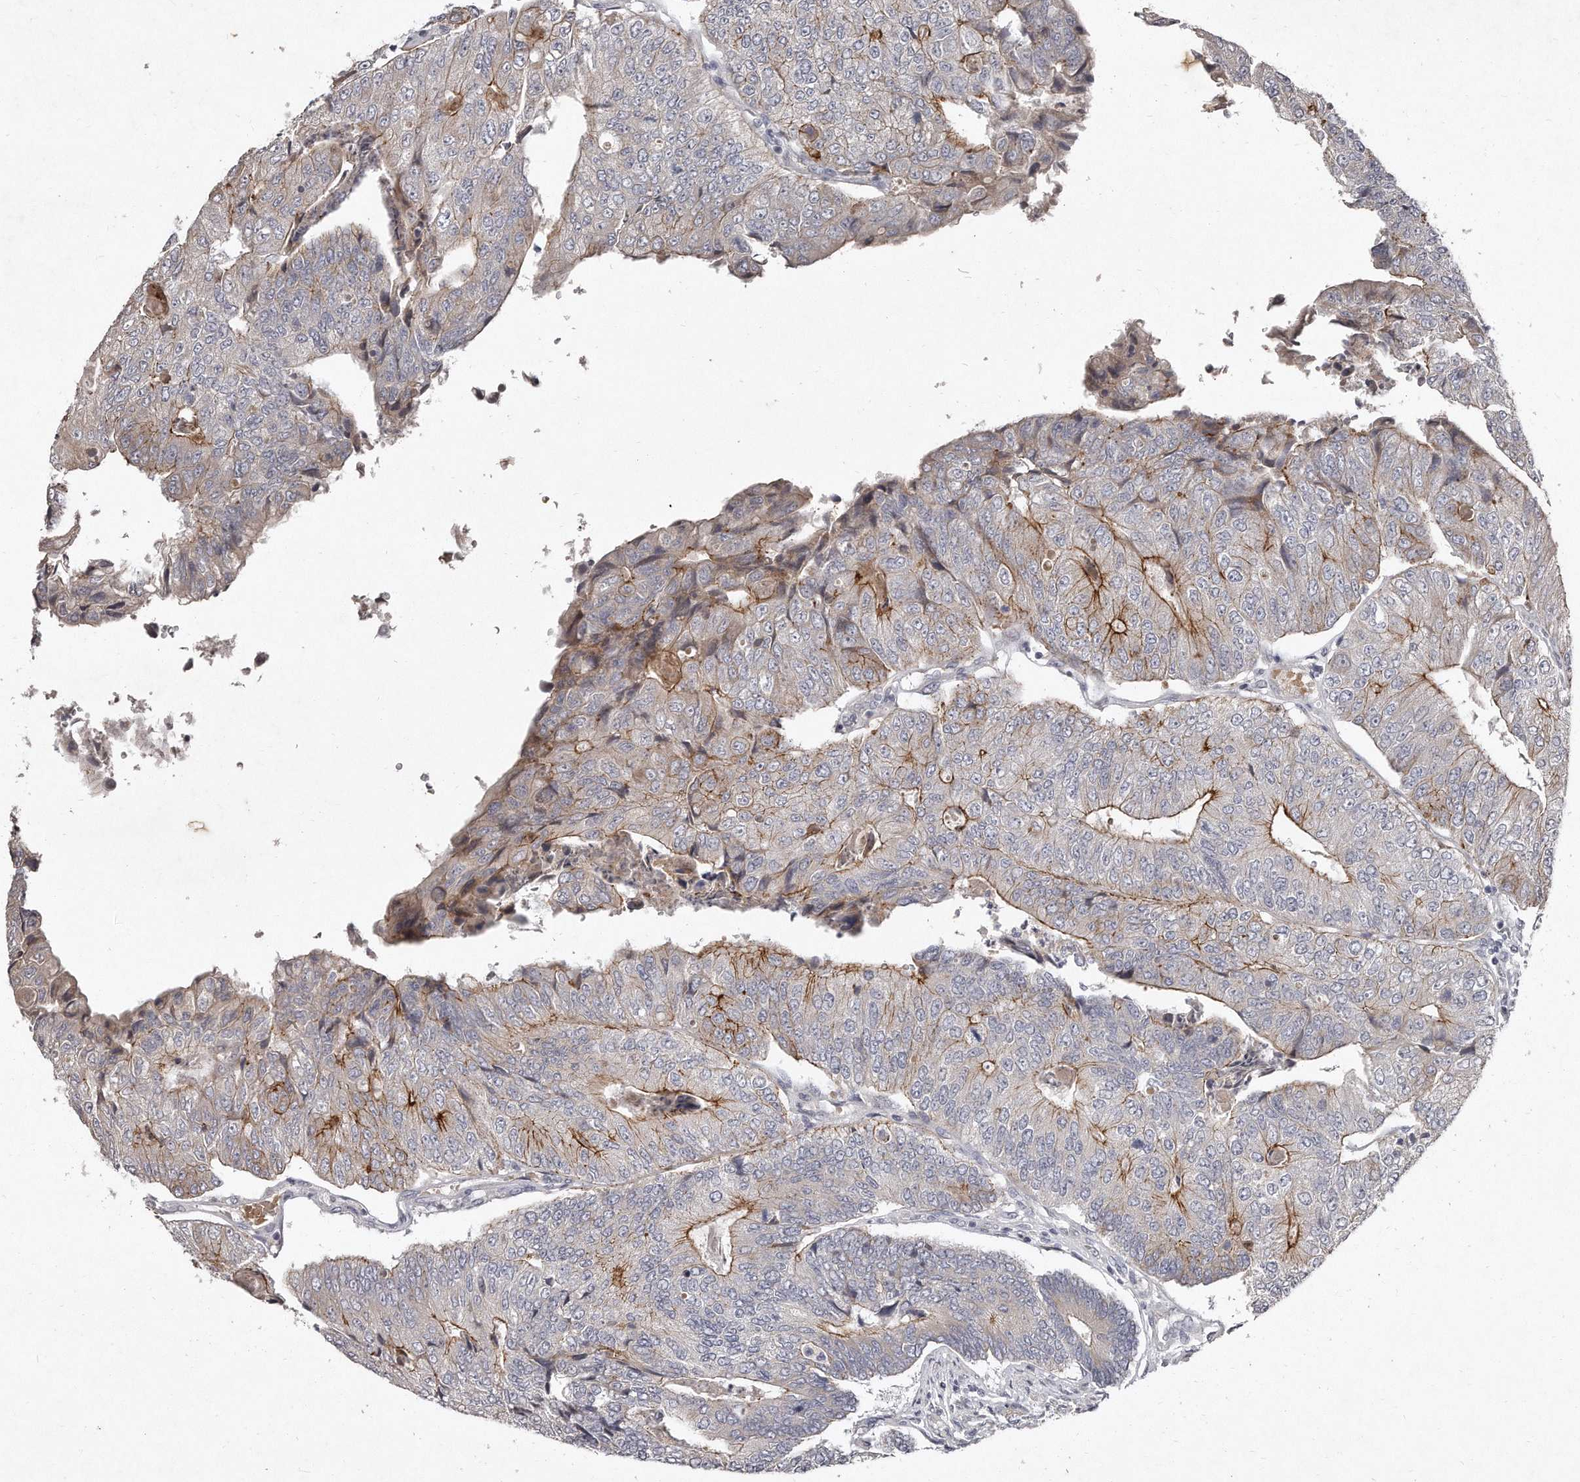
{"staining": {"intensity": "strong", "quantity": "<25%", "location": "cytoplasmic/membranous"}, "tissue": "colorectal cancer", "cell_type": "Tumor cells", "image_type": "cancer", "snomed": [{"axis": "morphology", "description": "Adenocarcinoma, NOS"}, {"axis": "topography", "description": "Colon"}], "caption": "Colorectal cancer (adenocarcinoma) tissue reveals strong cytoplasmic/membranous staining in approximately <25% of tumor cells", "gene": "TECR", "patient": {"sex": "female", "age": 67}}